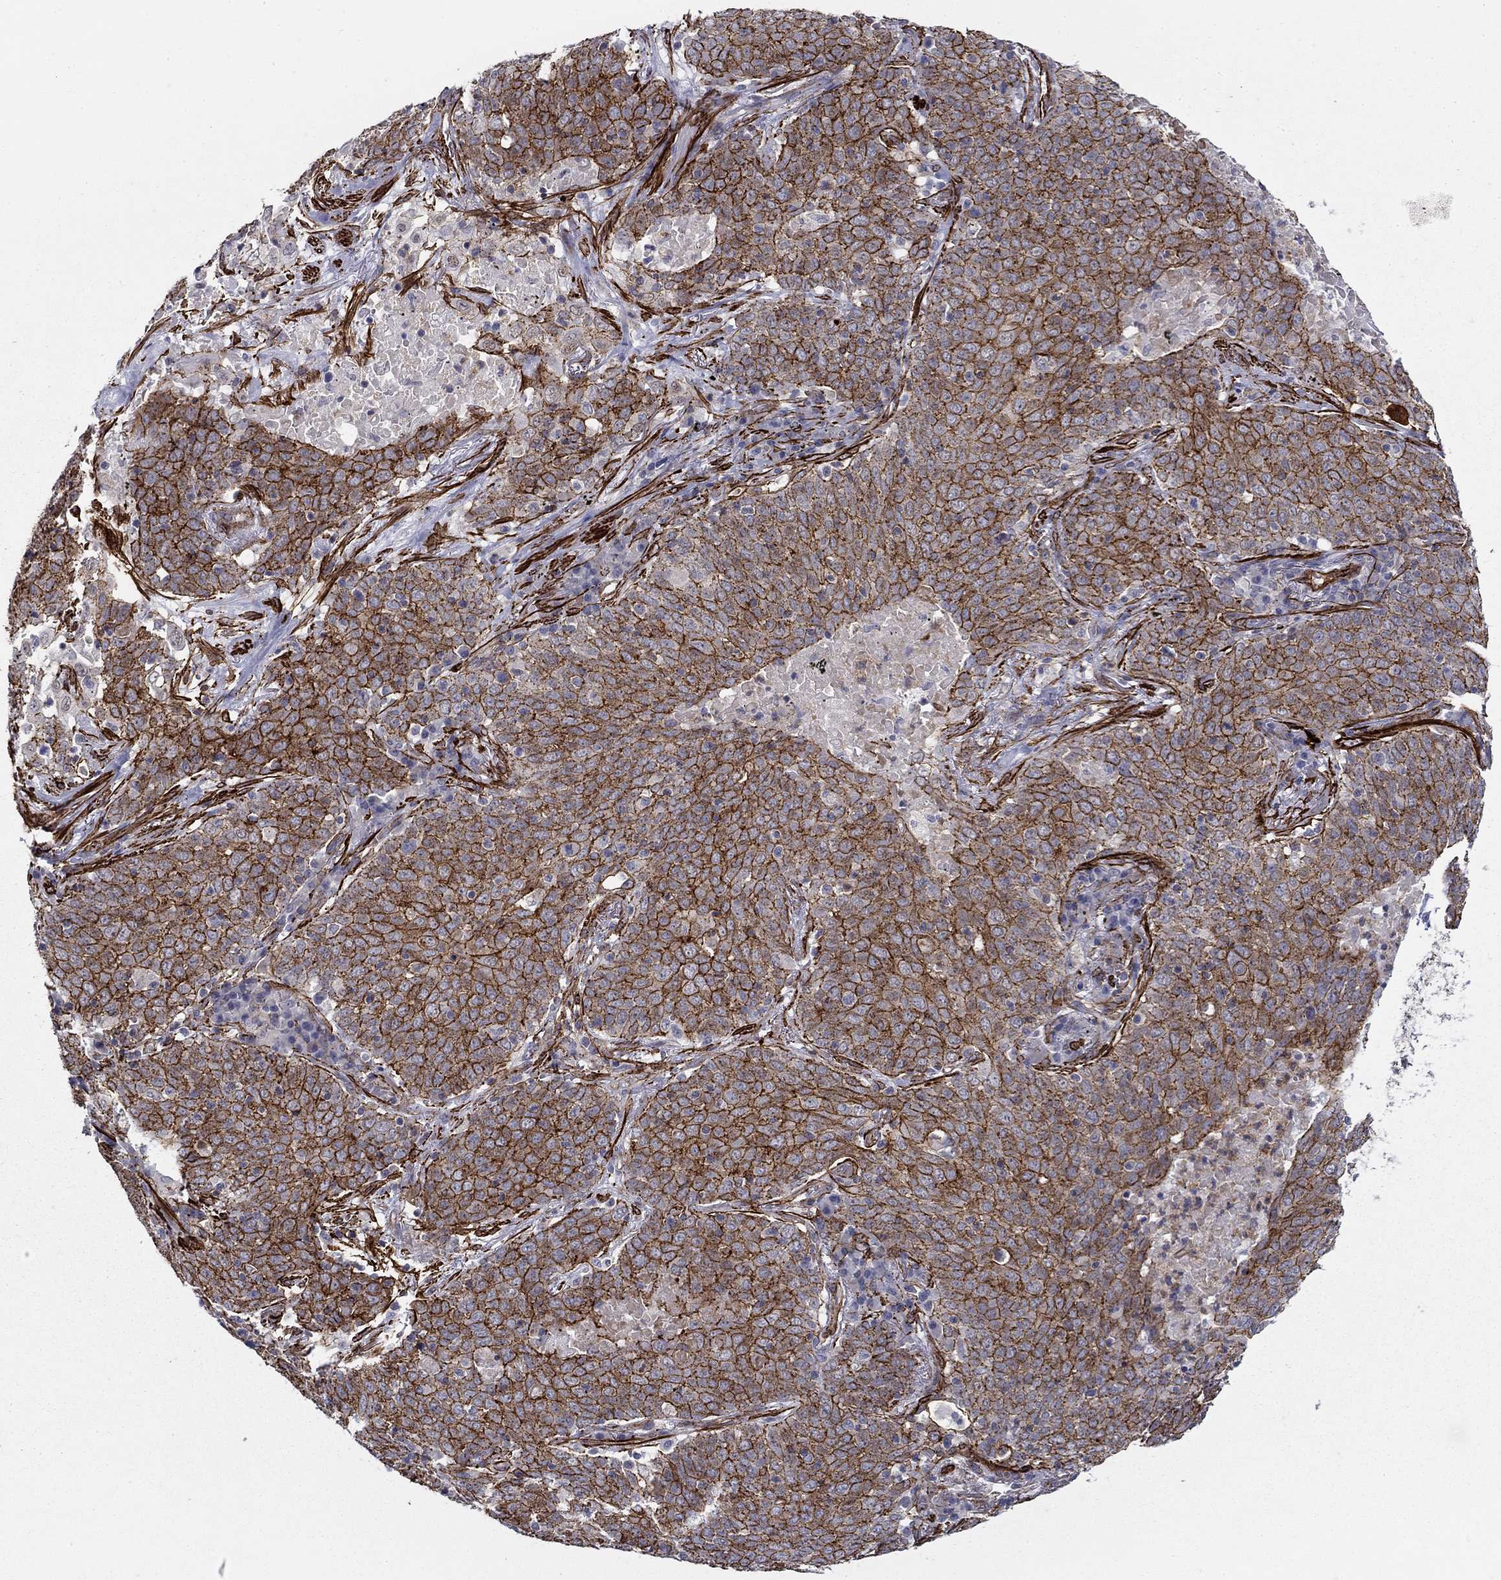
{"staining": {"intensity": "strong", "quantity": ">75%", "location": "cytoplasmic/membranous"}, "tissue": "lung cancer", "cell_type": "Tumor cells", "image_type": "cancer", "snomed": [{"axis": "morphology", "description": "Squamous cell carcinoma, NOS"}, {"axis": "topography", "description": "Lung"}], "caption": "The micrograph demonstrates staining of lung cancer, revealing strong cytoplasmic/membranous protein staining (brown color) within tumor cells. Using DAB (3,3'-diaminobenzidine) (brown) and hematoxylin (blue) stains, captured at high magnification using brightfield microscopy.", "gene": "KRBA1", "patient": {"sex": "male", "age": 82}}